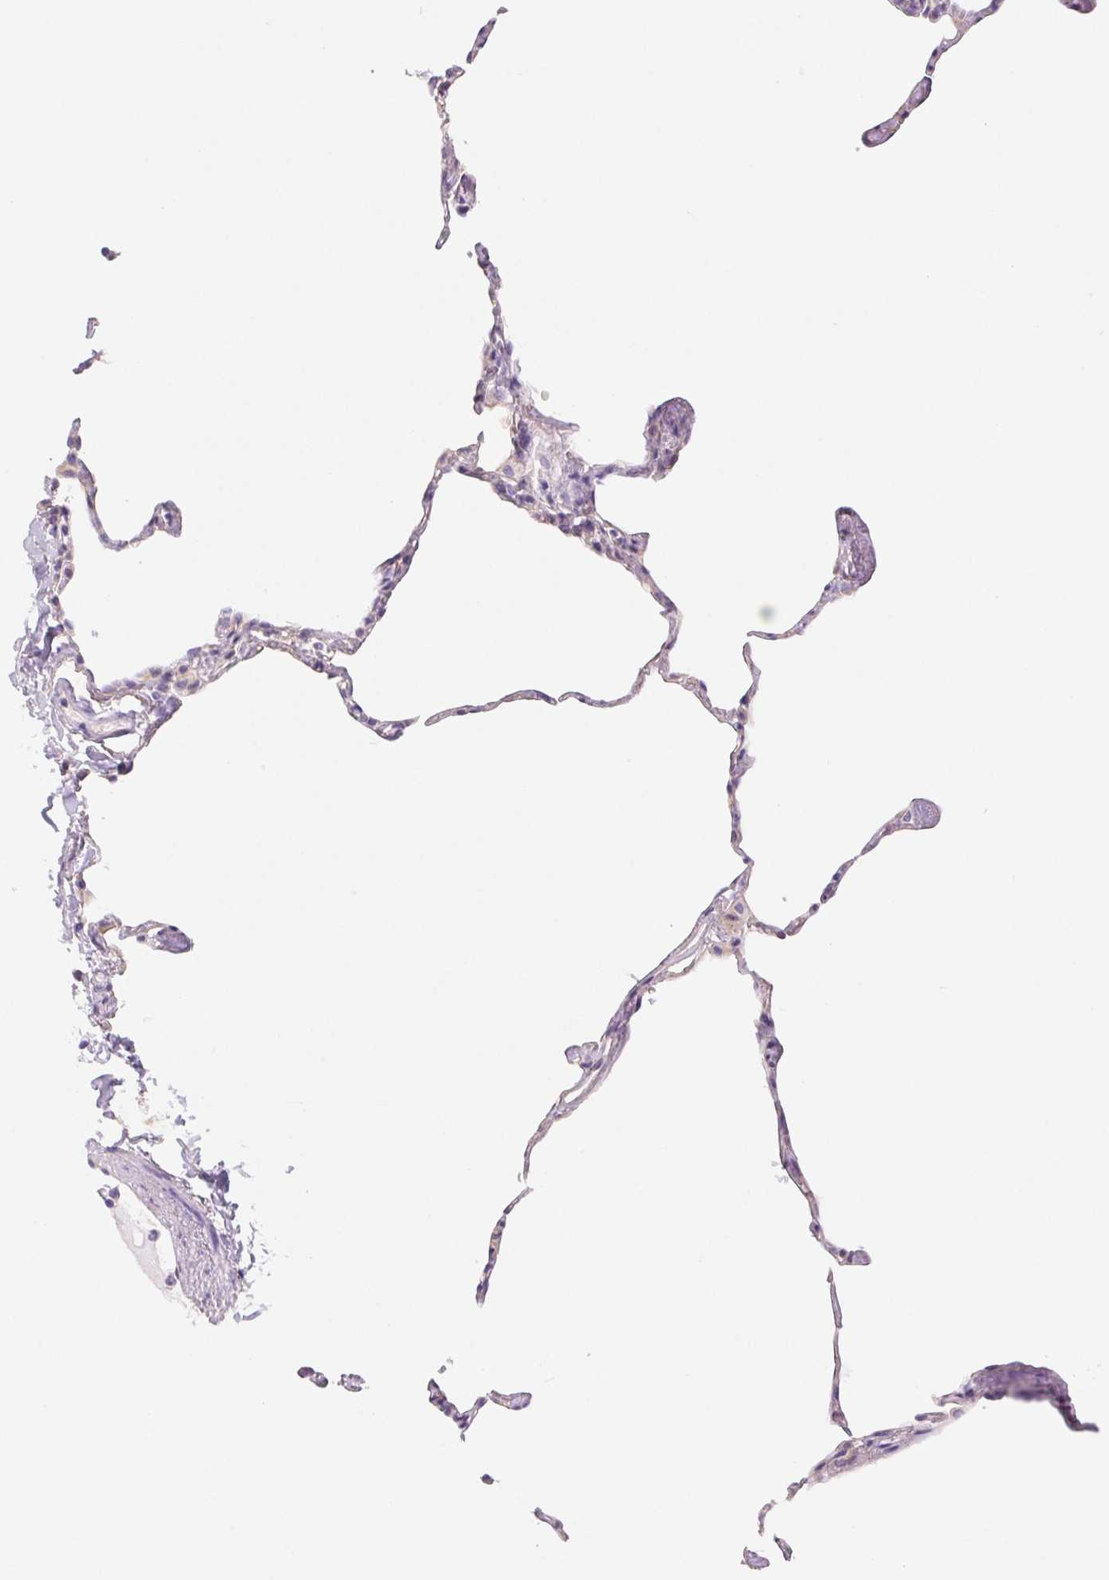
{"staining": {"intensity": "negative", "quantity": "none", "location": "none"}, "tissue": "lung", "cell_type": "Alveolar cells", "image_type": "normal", "snomed": [{"axis": "morphology", "description": "Normal tissue, NOS"}, {"axis": "topography", "description": "Lung"}], "caption": "Immunohistochemistry photomicrograph of benign lung: lung stained with DAB demonstrates no significant protein positivity in alveolar cells.", "gene": "PNLIP", "patient": {"sex": "male", "age": 65}}